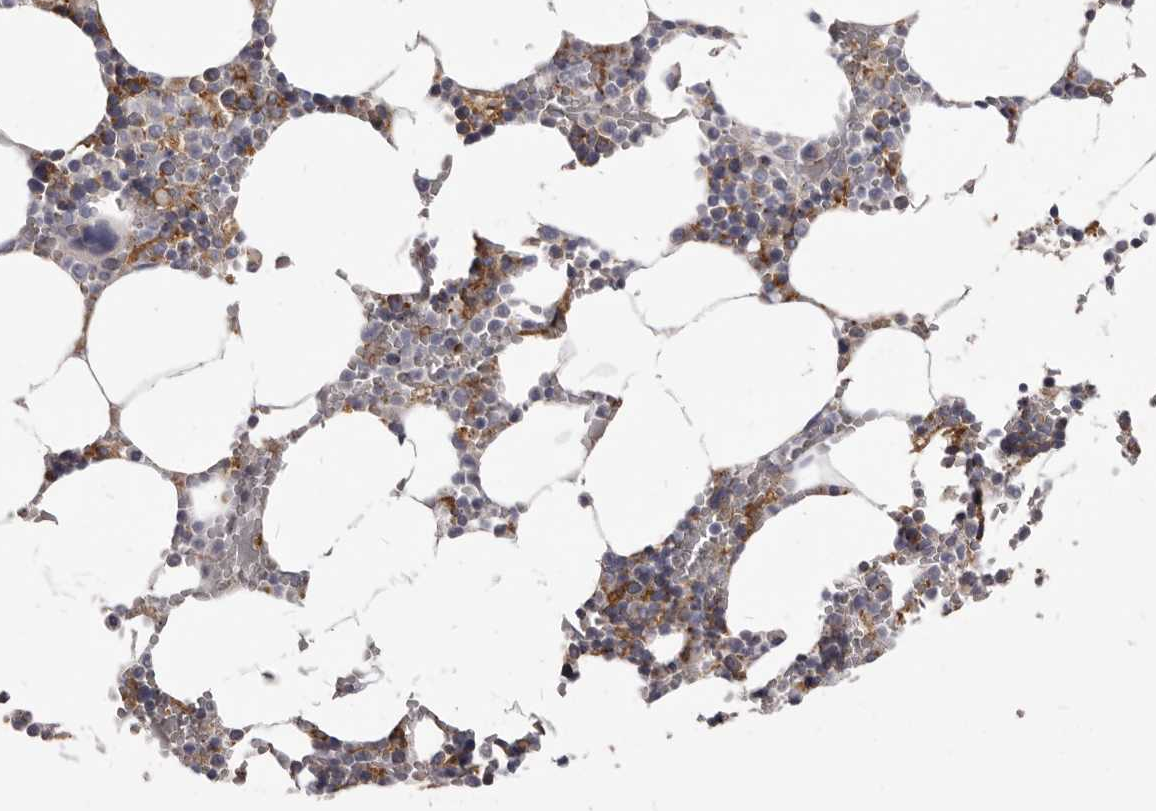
{"staining": {"intensity": "moderate", "quantity": "<25%", "location": "cytoplasmic/membranous"}, "tissue": "bone marrow", "cell_type": "Hematopoietic cells", "image_type": "normal", "snomed": [{"axis": "morphology", "description": "Normal tissue, NOS"}, {"axis": "topography", "description": "Bone marrow"}], "caption": "Immunohistochemistry (IHC) (DAB (3,3'-diaminobenzidine)) staining of unremarkable human bone marrow reveals moderate cytoplasmic/membranous protein staining in about <25% of hematopoietic cells.", "gene": "PI4K2A", "patient": {"sex": "male", "age": 70}}